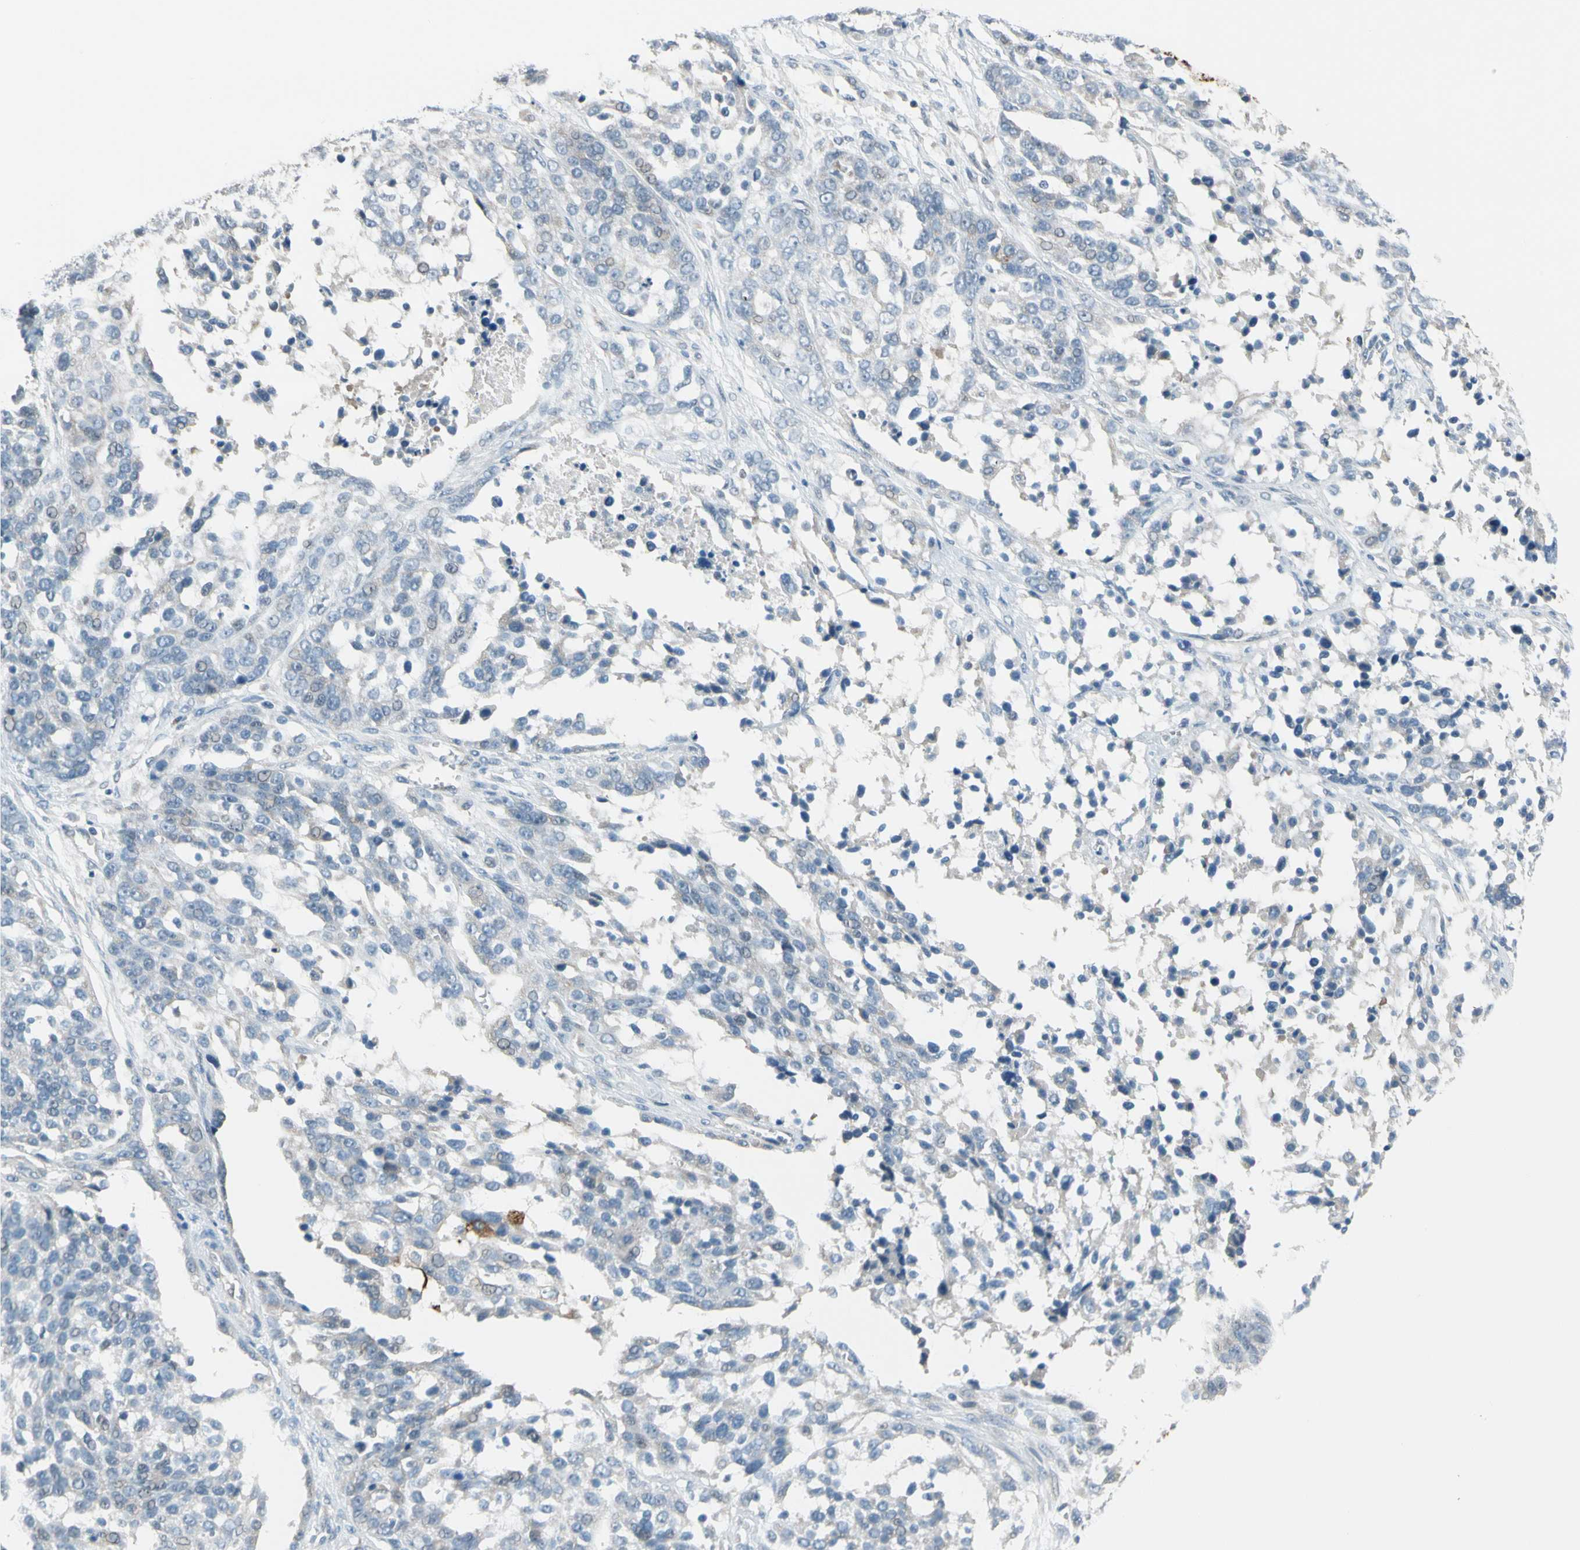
{"staining": {"intensity": "weak", "quantity": "<25%", "location": "cytoplasmic/membranous"}, "tissue": "ovarian cancer", "cell_type": "Tumor cells", "image_type": "cancer", "snomed": [{"axis": "morphology", "description": "Cystadenocarcinoma, serous, NOS"}, {"axis": "topography", "description": "Ovary"}], "caption": "Protein analysis of ovarian cancer exhibits no significant positivity in tumor cells.", "gene": "STK40", "patient": {"sex": "female", "age": 44}}